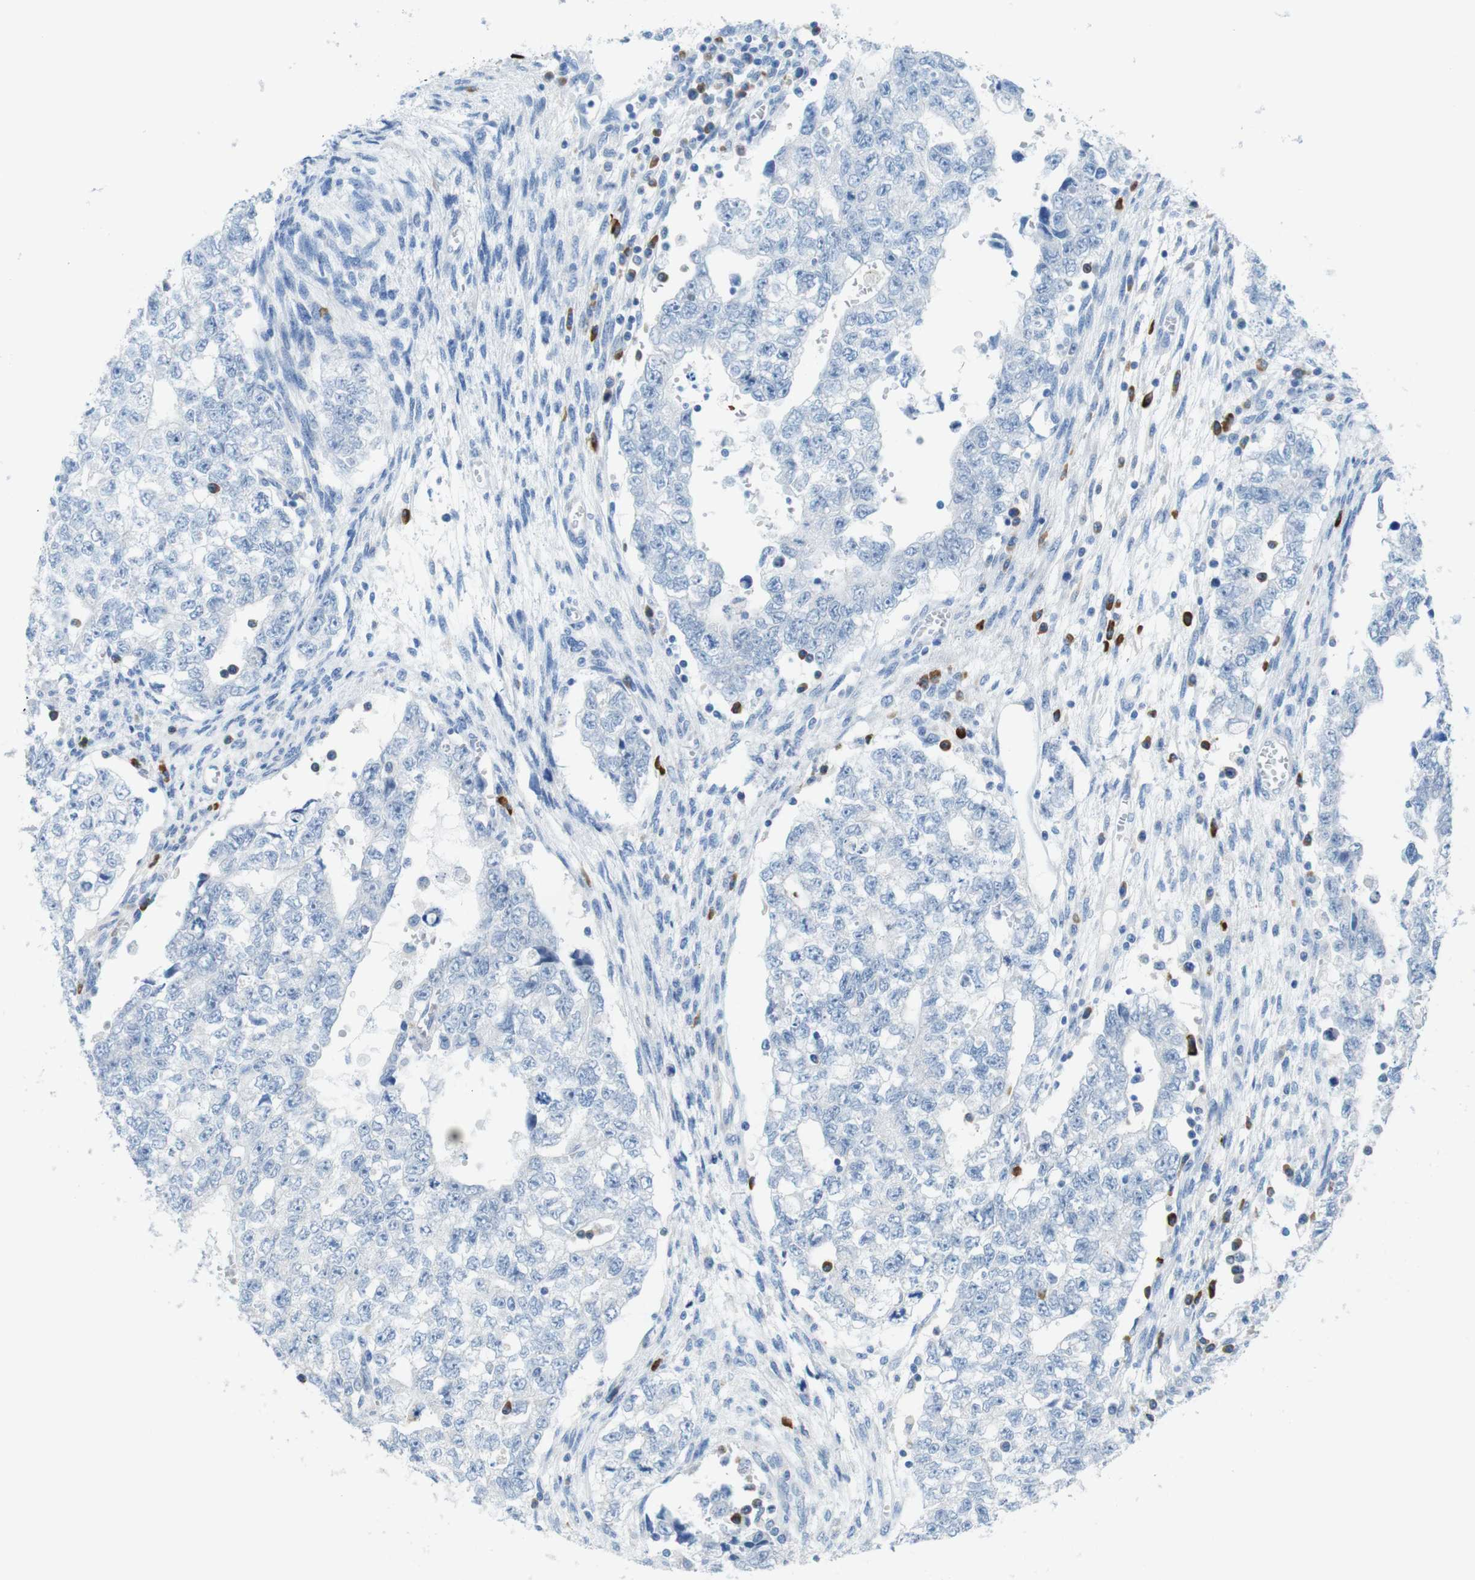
{"staining": {"intensity": "negative", "quantity": "none", "location": "none"}, "tissue": "testis cancer", "cell_type": "Tumor cells", "image_type": "cancer", "snomed": [{"axis": "morphology", "description": "Seminoma, NOS"}, {"axis": "morphology", "description": "Carcinoma, Embryonal, NOS"}, {"axis": "topography", "description": "Testis"}], "caption": "High magnification brightfield microscopy of testis cancer (embryonal carcinoma) stained with DAB (brown) and counterstained with hematoxylin (blue): tumor cells show no significant staining.", "gene": "CLMN", "patient": {"sex": "male", "age": 38}}